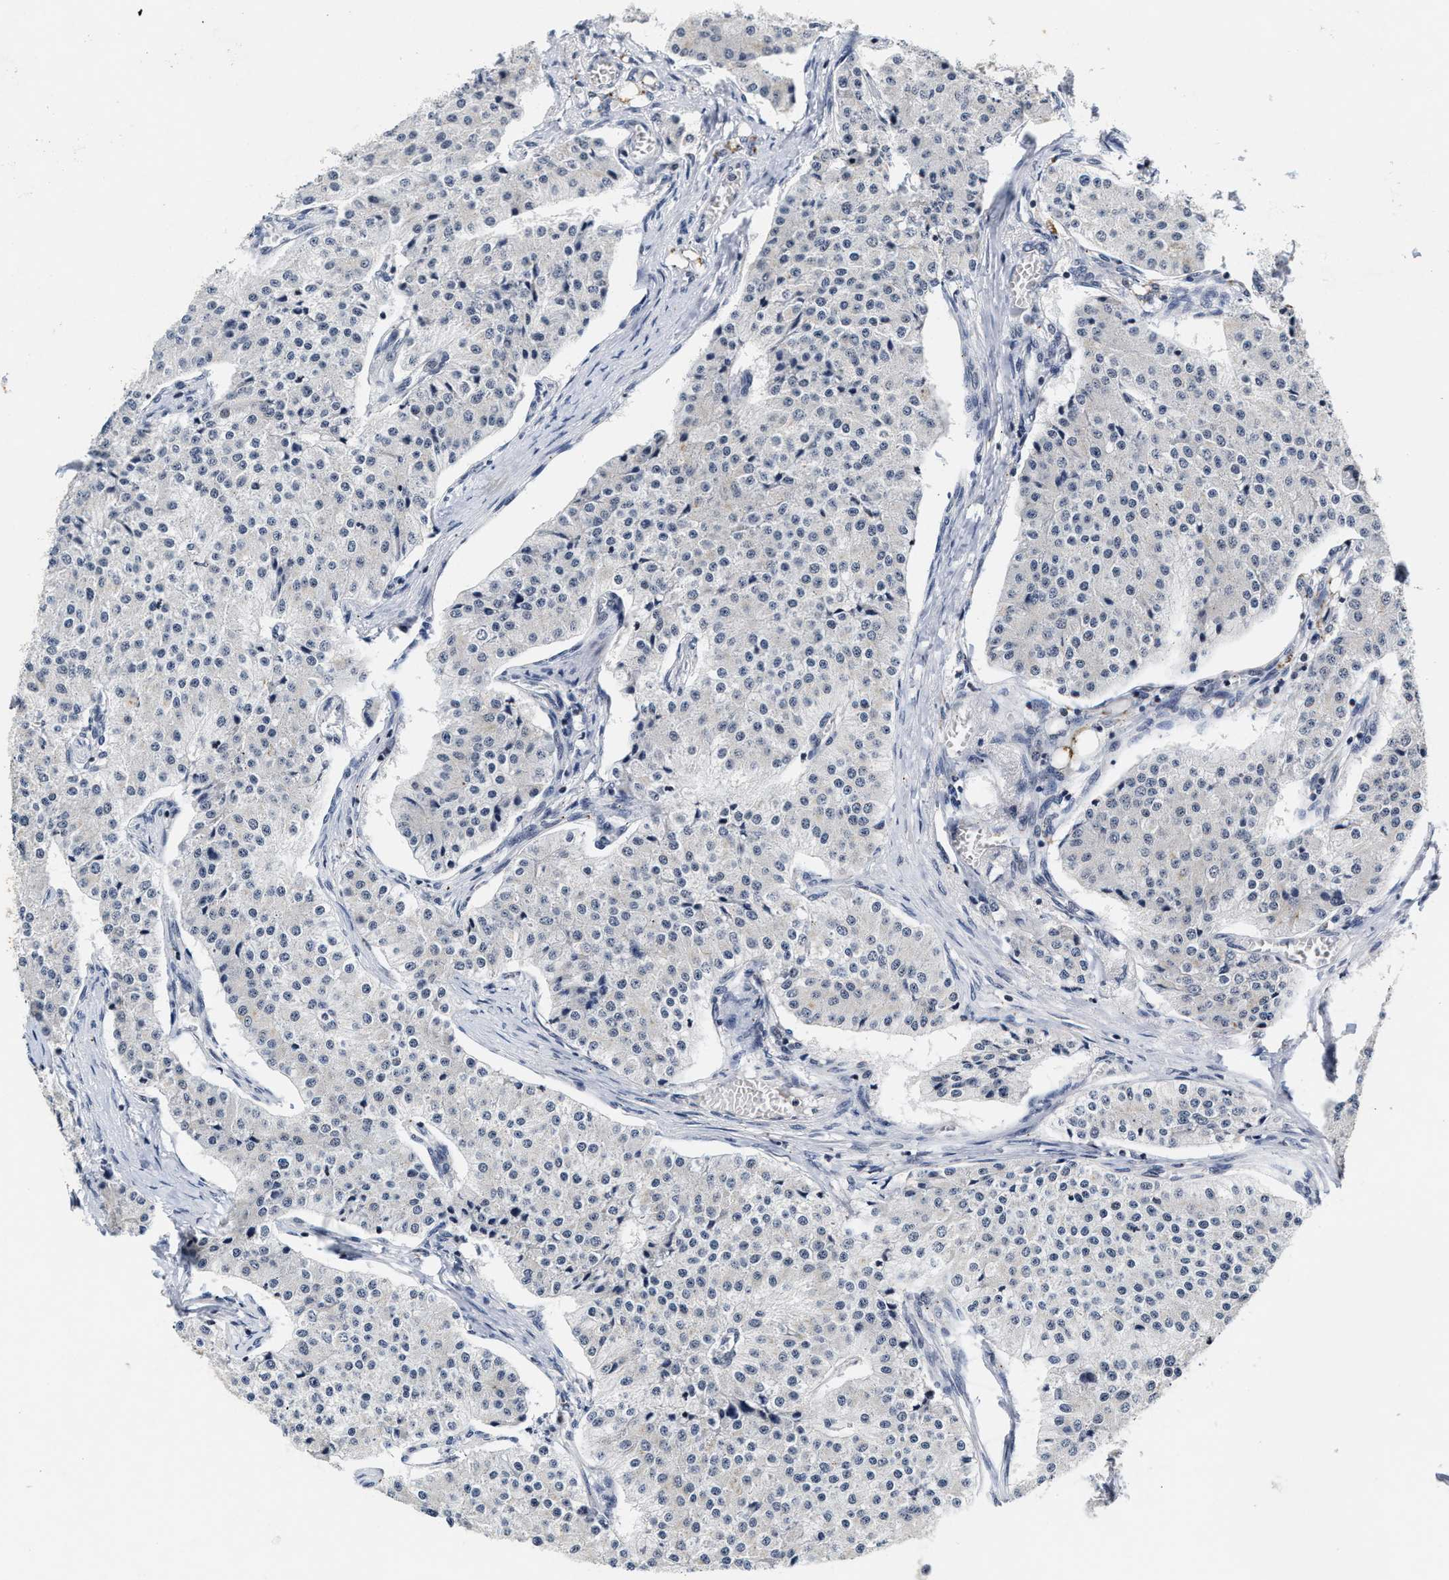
{"staining": {"intensity": "negative", "quantity": "none", "location": "none"}, "tissue": "carcinoid", "cell_type": "Tumor cells", "image_type": "cancer", "snomed": [{"axis": "morphology", "description": "Carcinoid, malignant, NOS"}, {"axis": "topography", "description": "Colon"}], "caption": "Immunohistochemistry (IHC) of malignant carcinoid exhibits no staining in tumor cells. (Immunohistochemistry, brightfield microscopy, high magnification).", "gene": "INIP", "patient": {"sex": "female", "age": 52}}